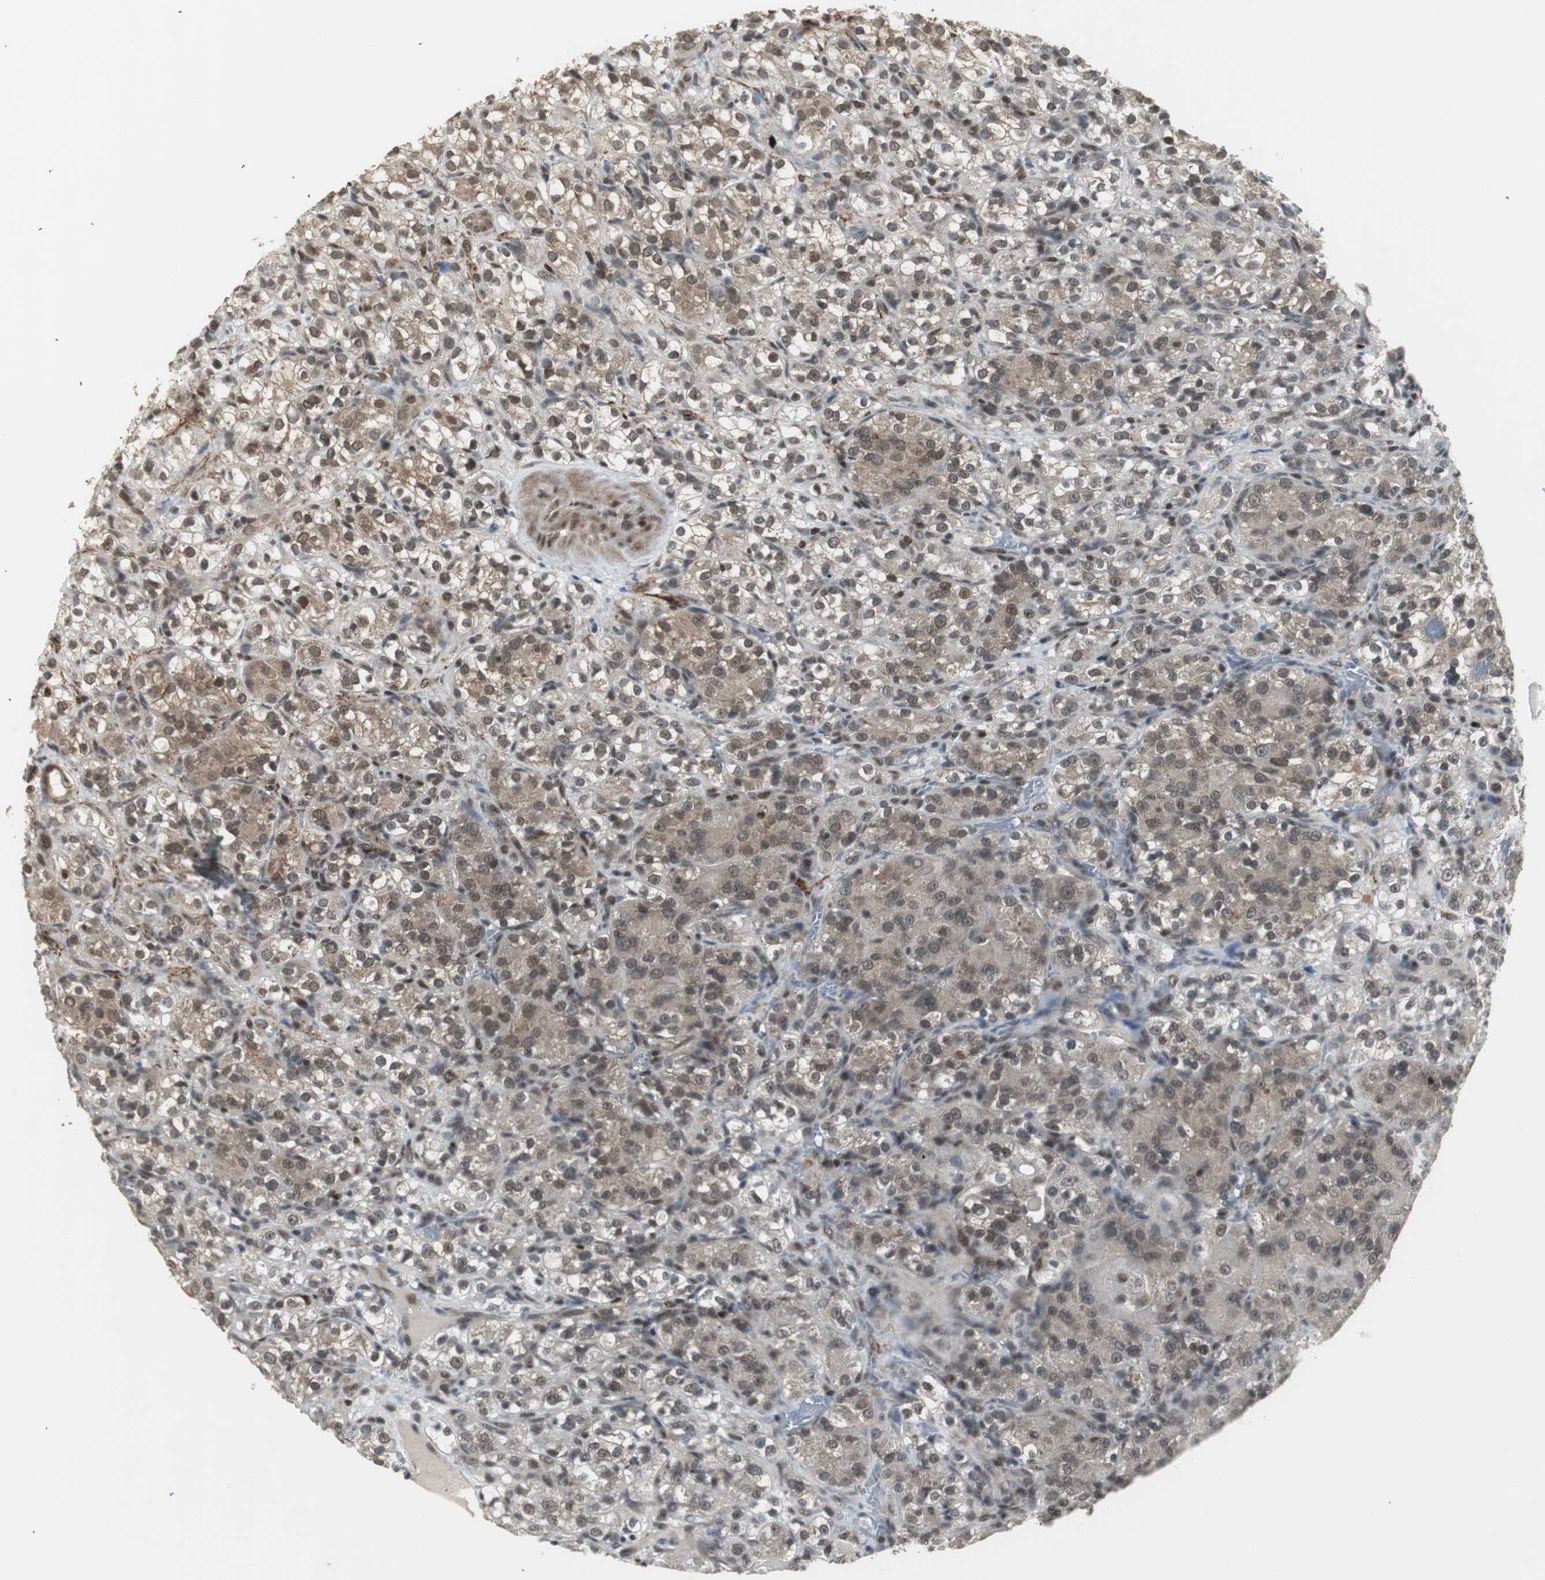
{"staining": {"intensity": "weak", "quantity": ">75%", "location": "cytoplasmic/membranous,nuclear"}, "tissue": "renal cancer", "cell_type": "Tumor cells", "image_type": "cancer", "snomed": [{"axis": "morphology", "description": "Normal tissue, NOS"}, {"axis": "morphology", "description": "Adenocarcinoma, NOS"}, {"axis": "topography", "description": "Kidney"}], "caption": "A high-resolution image shows immunohistochemistry staining of renal cancer, which demonstrates weak cytoplasmic/membranous and nuclear expression in approximately >75% of tumor cells.", "gene": "MPG", "patient": {"sex": "male", "age": 61}}